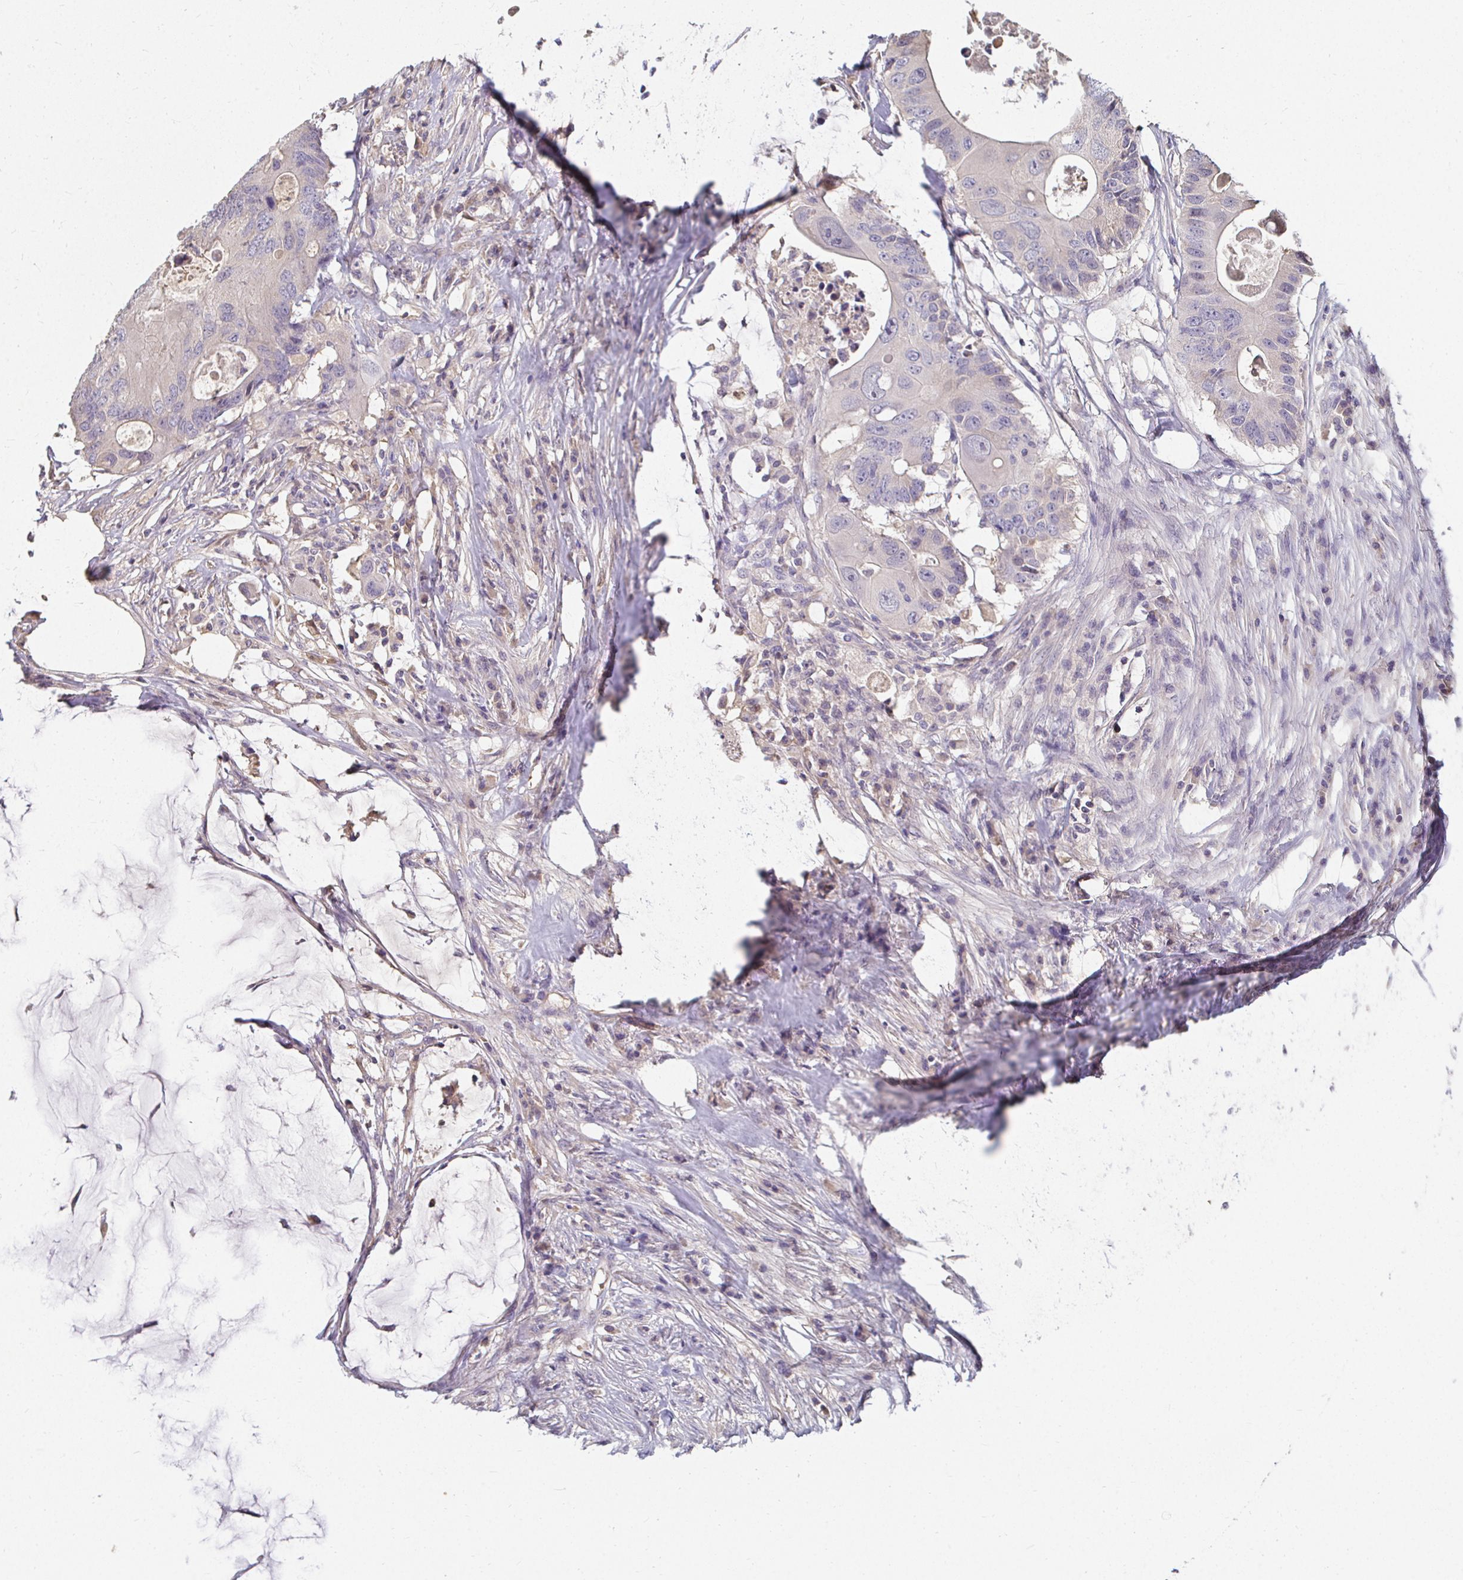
{"staining": {"intensity": "negative", "quantity": "none", "location": "none"}, "tissue": "colorectal cancer", "cell_type": "Tumor cells", "image_type": "cancer", "snomed": [{"axis": "morphology", "description": "Adenocarcinoma, NOS"}, {"axis": "topography", "description": "Colon"}], "caption": "Tumor cells are negative for protein expression in human colorectal cancer.", "gene": "LOXL4", "patient": {"sex": "male", "age": 71}}